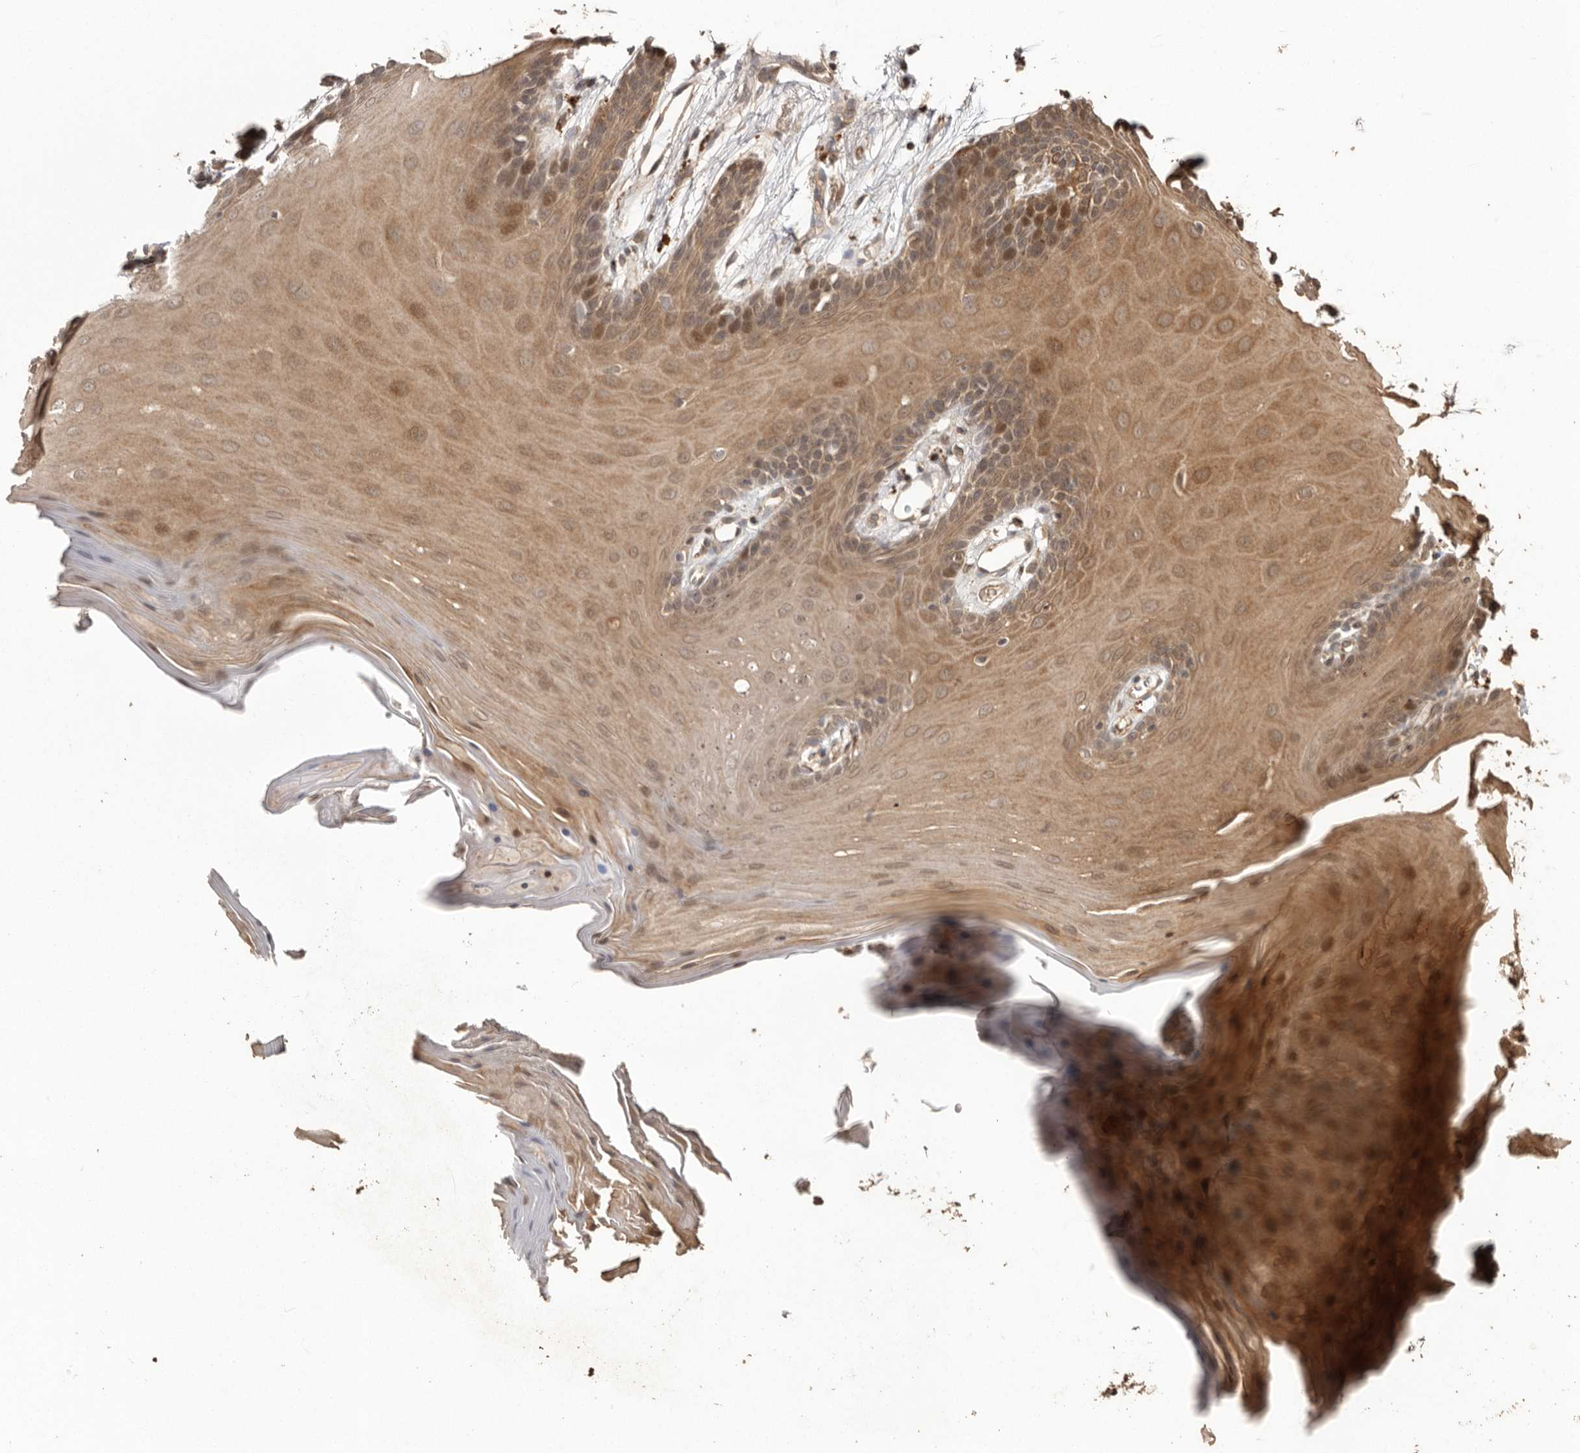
{"staining": {"intensity": "moderate", "quantity": "25%-75%", "location": "cytoplasmic/membranous"}, "tissue": "oral mucosa", "cell_type": "Squamous epithelial cells", "image_type": "normal", "snomed": [{"axis": "morphology", "description": "Normal tissue, NOS"}, {"axis": "morphology", "description": "Squamous cell carcinoma, NOS"}, {"axis": "topography", "description": "Skeletal muscle"}, {"axis": "topography", "description": "Oral tissue"}, {"axis": "topography", "description": "Salivary gland"}, {"axis": "topography", "description": "Head-Neck"}], "caption": "Immunohistochemical staining of benign oral mucosa displays medium levels of moderate cytoplasmic/membranous positivity in about 25%-75% of squamous epithelial cells. (DAB (3,3'-diaminobenzidine) = brown stain, brightfield microscopy at high magnification).", "gene": "NUP43", "patient": {"sex": "male", "age": 54}}